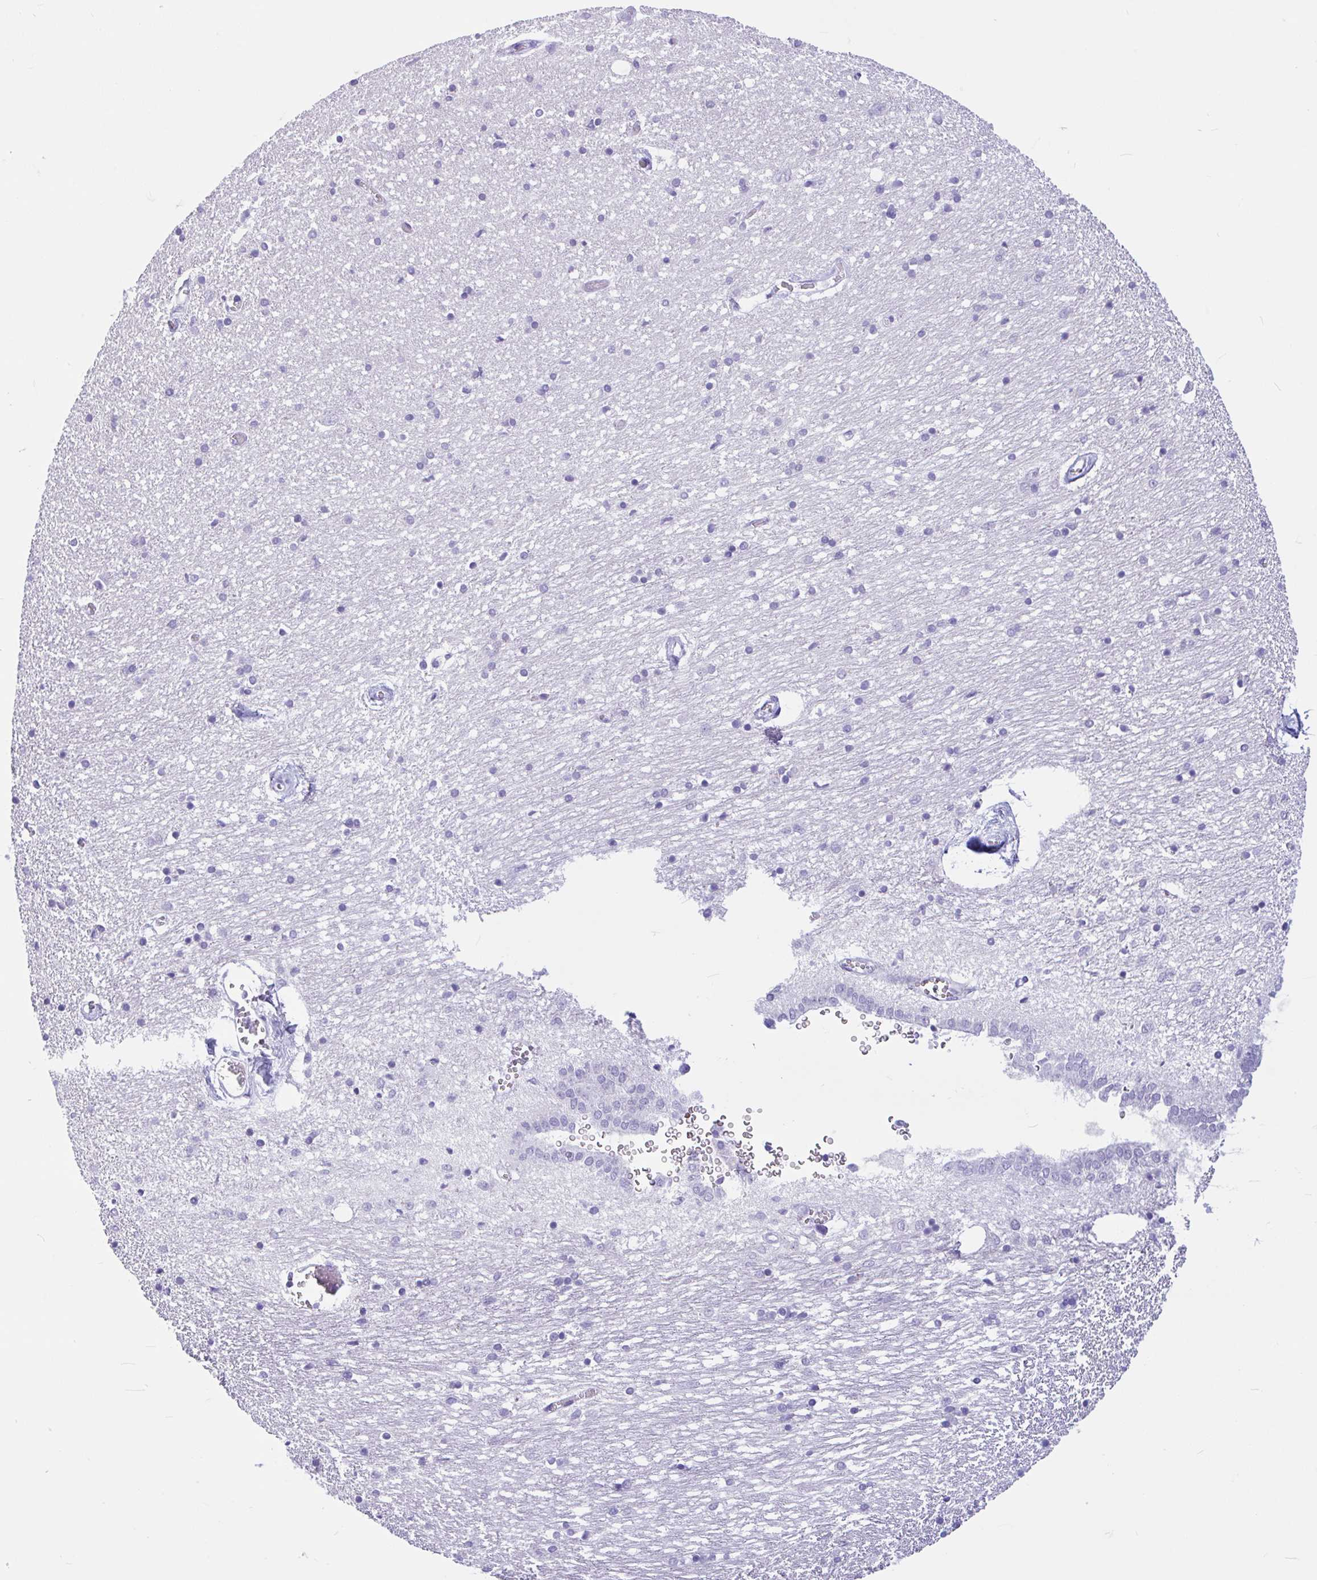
{"staining": {"intensity": "negative", "quantity": "none", "location": "none"}, "tissue": "caudate", "cell_type": "Glial cells", "image_type": "normal", "snomed": [{"axis": "morphology", "description": "Normal tissue, NOS"}, {"axis": "topography", "description": "Lateral ventricle wall"}, {"axis": "topography", "description": "Hippocampus"}], "caption": "IHC photomicrograph of unremarkable caudate: caudate stained with DAB exhibits no significant protein positivity in glial cells. (Brightfield microscopy of DAB immunohistochemistry at high magnification).", "gene": "ZNF319", "patient": {"sex": "female", "age": 63}}